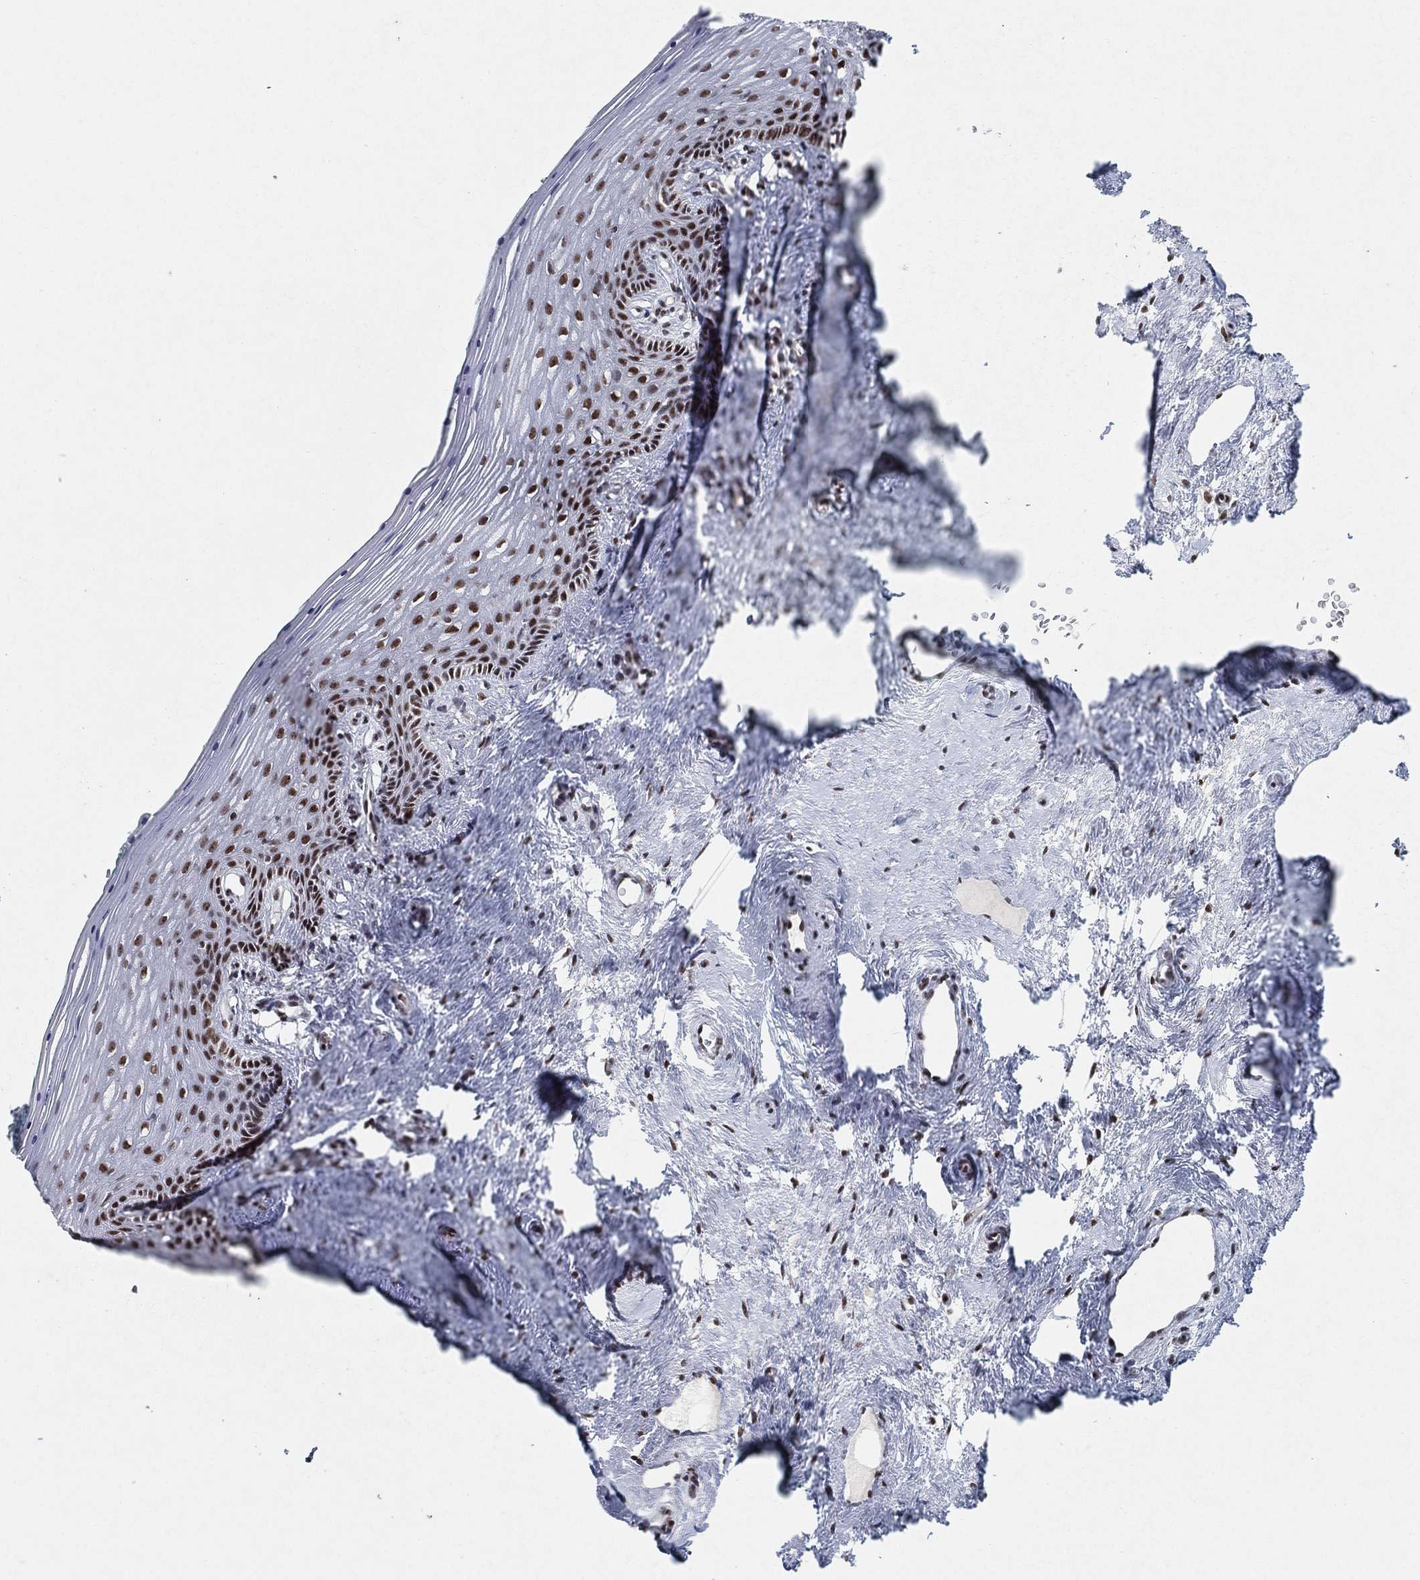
{"staining": {"intensity": "strong", "quantity": "25%-75%", "location": "nuclear"}, "tissue": "vagina", "cell_type": "Squamous epithelial cells", "image_type": "normal", "snomed": [{"axis": "morphology", "description": "Normal tissue, NOS"}, {"axis": "topography", "description": "Vagina"}], "caption": "Protein expression analysis of normal vagina demonstrates strong nuclear positivity in approximately 25%-75% of squamous epithelial cells. The staining is performed using DAB (3,3'-diaminobenzidine) brown chromogen to label protein expression. The nuclei are counter-stained blue using hematoxylin.", "gene": "DDX27", "patient": {"sex": "female", "age": 45}}